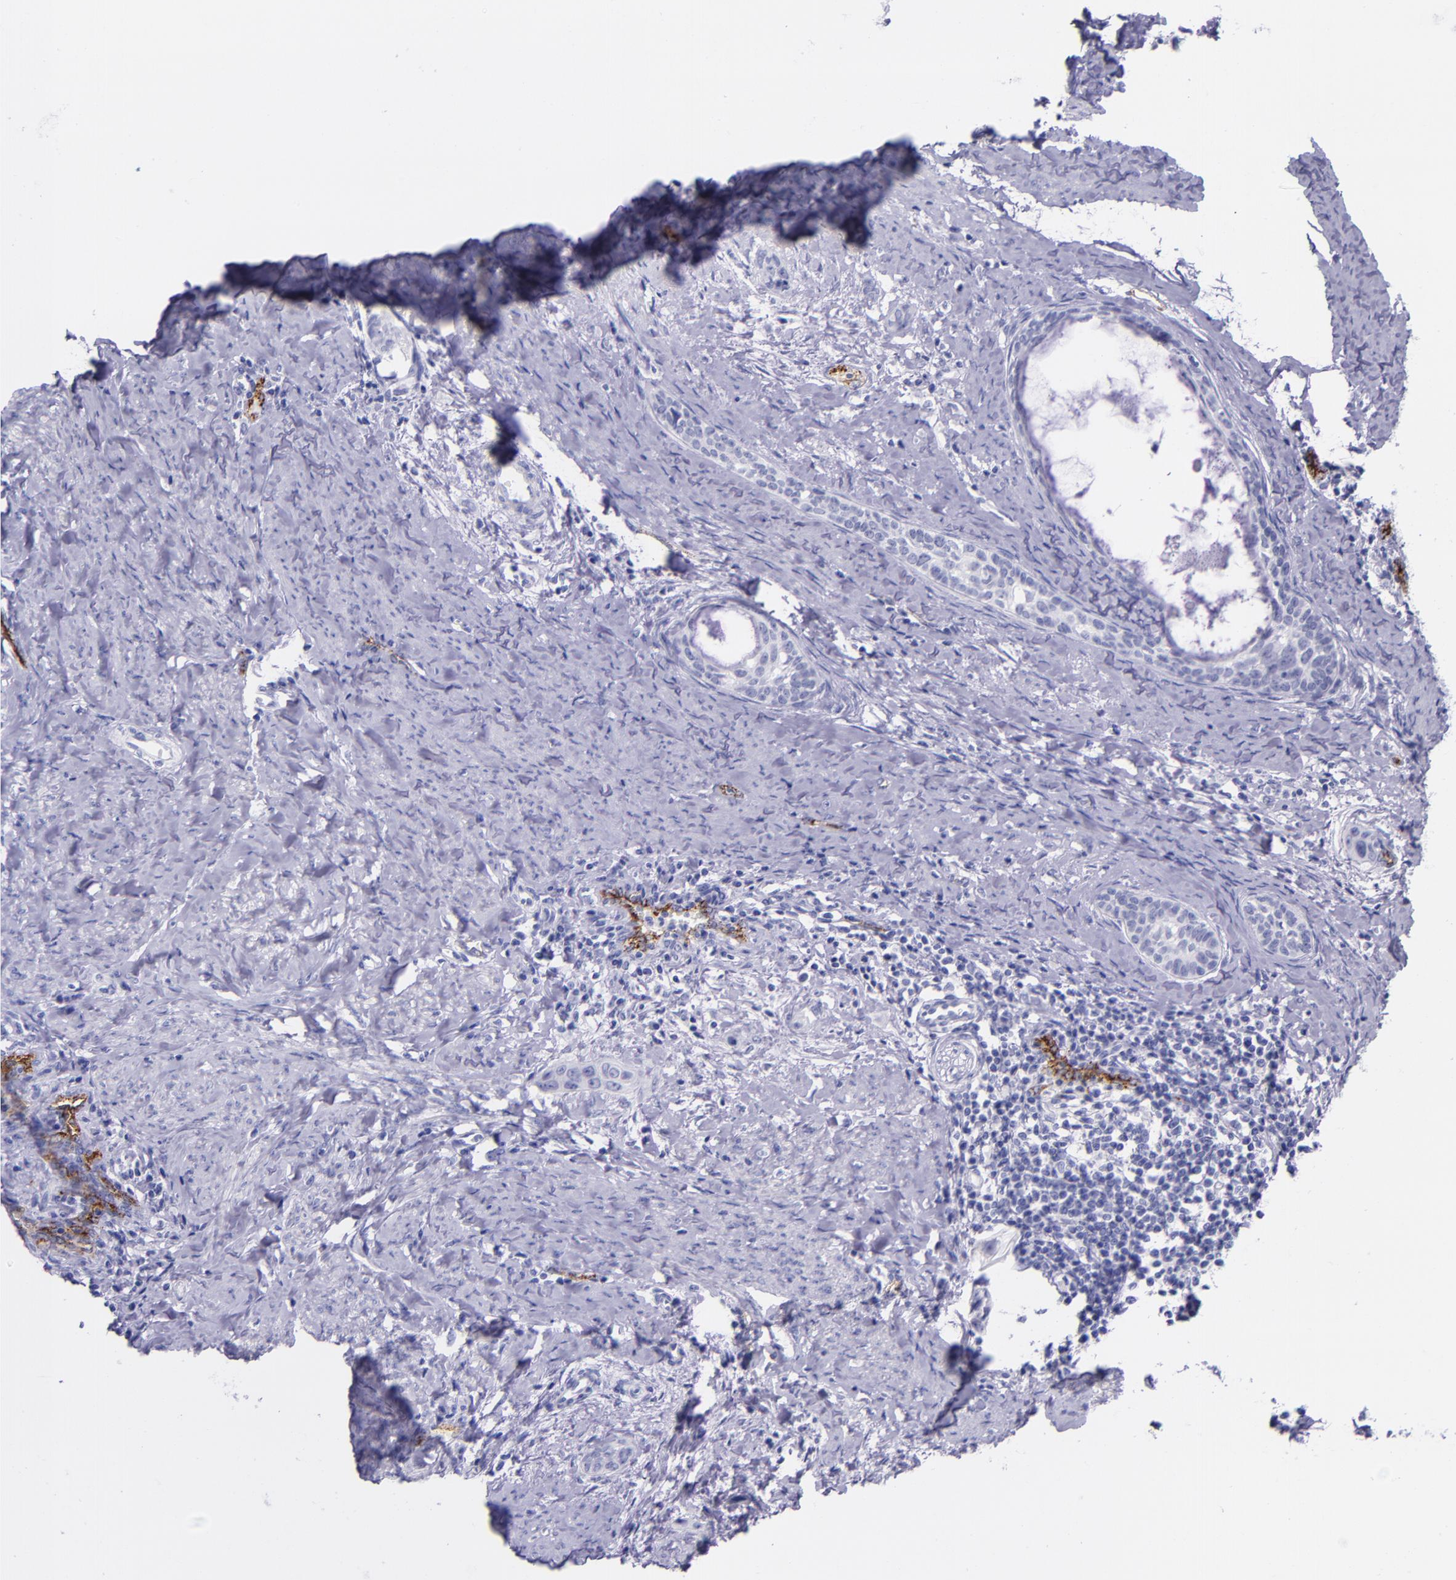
{"staining": {"intensity": "negative", "quantity": "none", "location": "none"}, "tissue": "cervical cancer", "cell_type": "Tumor cells", "image_type": "cancer", "snomed": [{"axis": "morphology", "description": "Squamous cell carcinoma, NOS"}, {"axis": "topography", "description": "Cervix"}], "caption": "Tumor cells show no significant protein staining in cervical squamous cell carcinoma.", "gene": "SELE", "patient": {"sex": "female", "age": 33}}